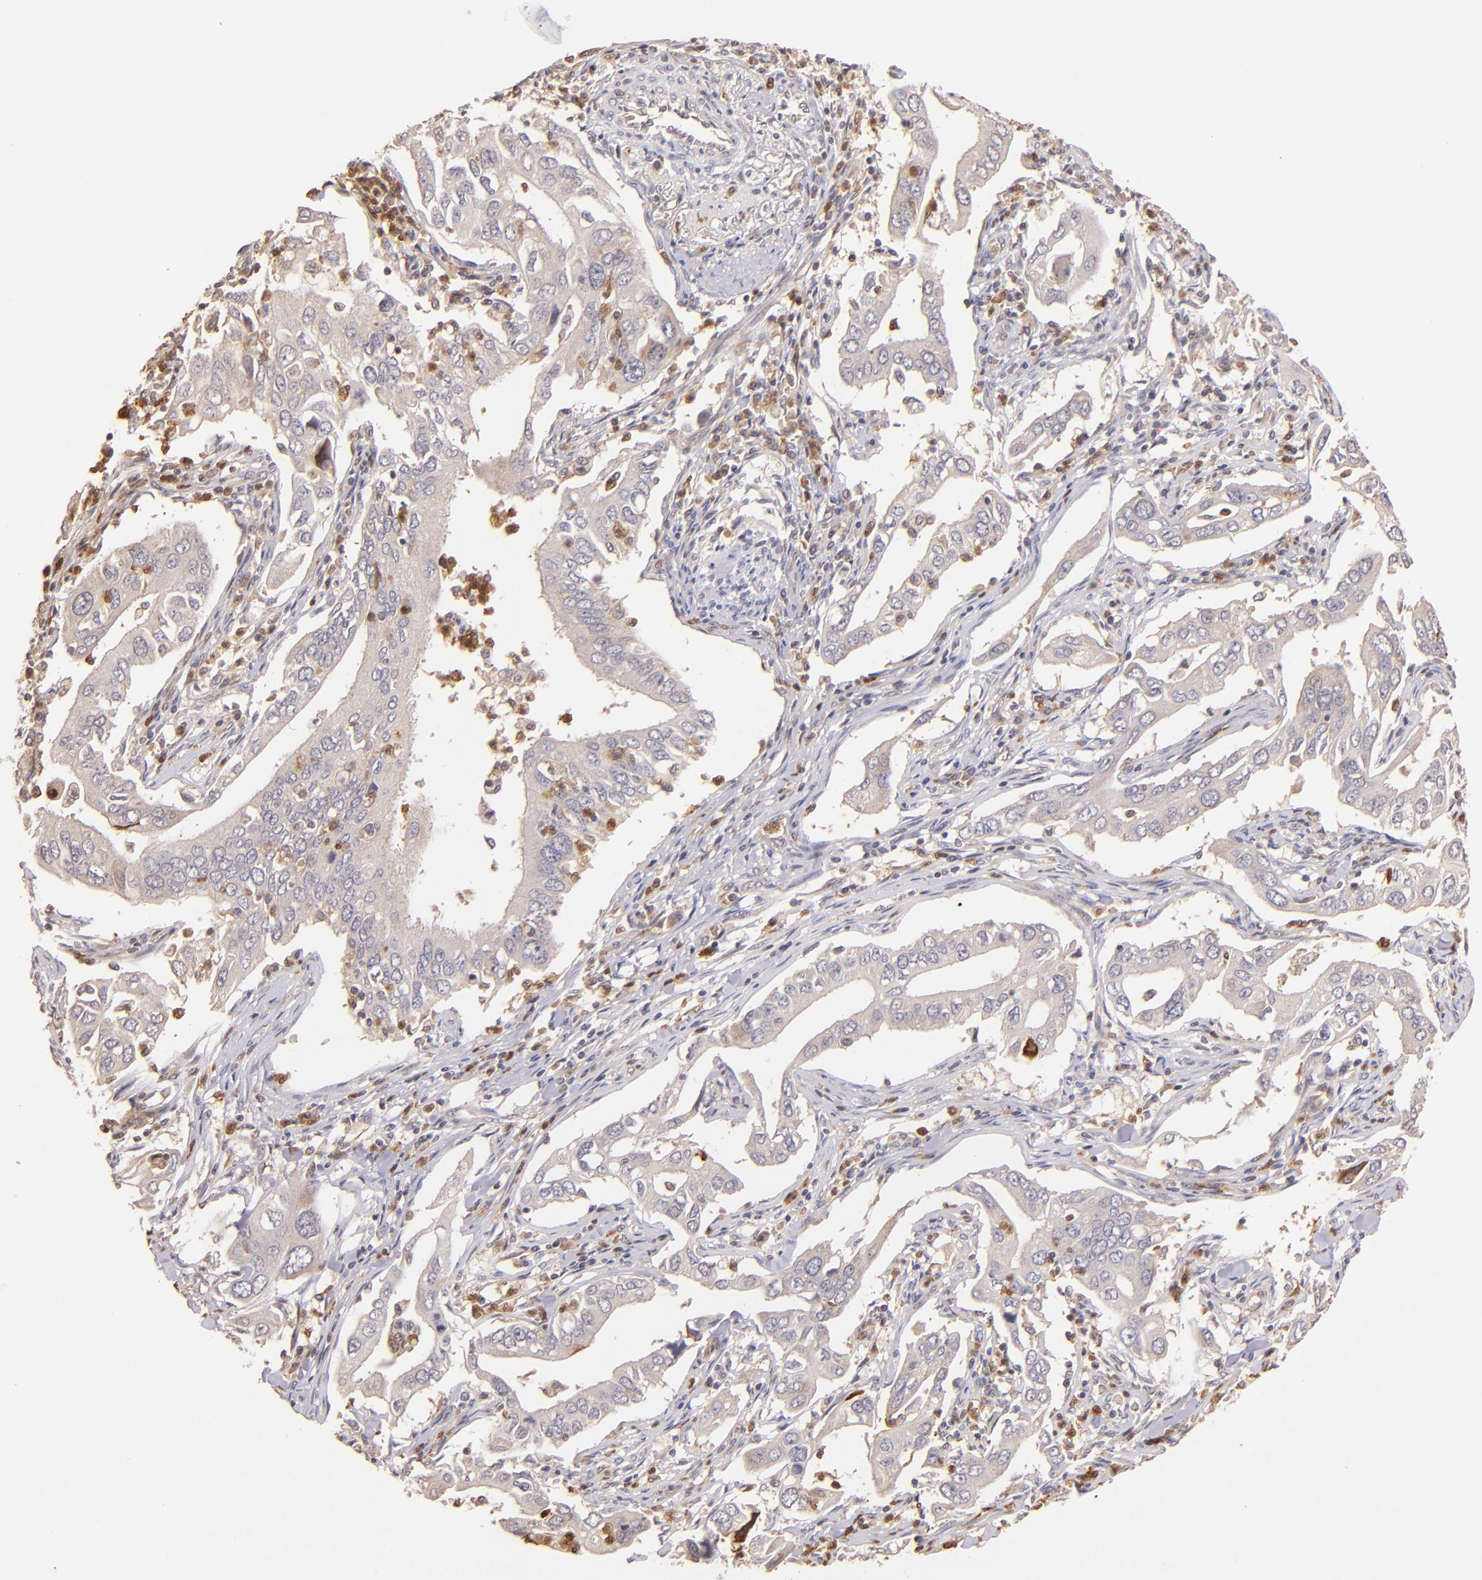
{"staining": {"intensity": "weak", "quantity": "25%-75%", "location": "cytoplasmic/membranous"}, "tissue": "lung cancer", "cell_type": "Tumor cells", "image_type": "cancer", "snomed": [{"axis": "morphology", "description": "Adenocarcinoma, NOS"}, {"axis": "topography", "description": "Lung"}], "caption": "Immunohistochemistry (IHC) micrograph of neoplastic tissue: lung adenocarcinoma stained using immunohistochemistry (IHC) demonstrates low levels of weak protein expression localized specifically in the cytoplasmic/membranous of tumor cells, appearing as a cytoplasmic/membranous brown color.", "gene": "BTK", "patient": {"sex": "male", "age": 48}}